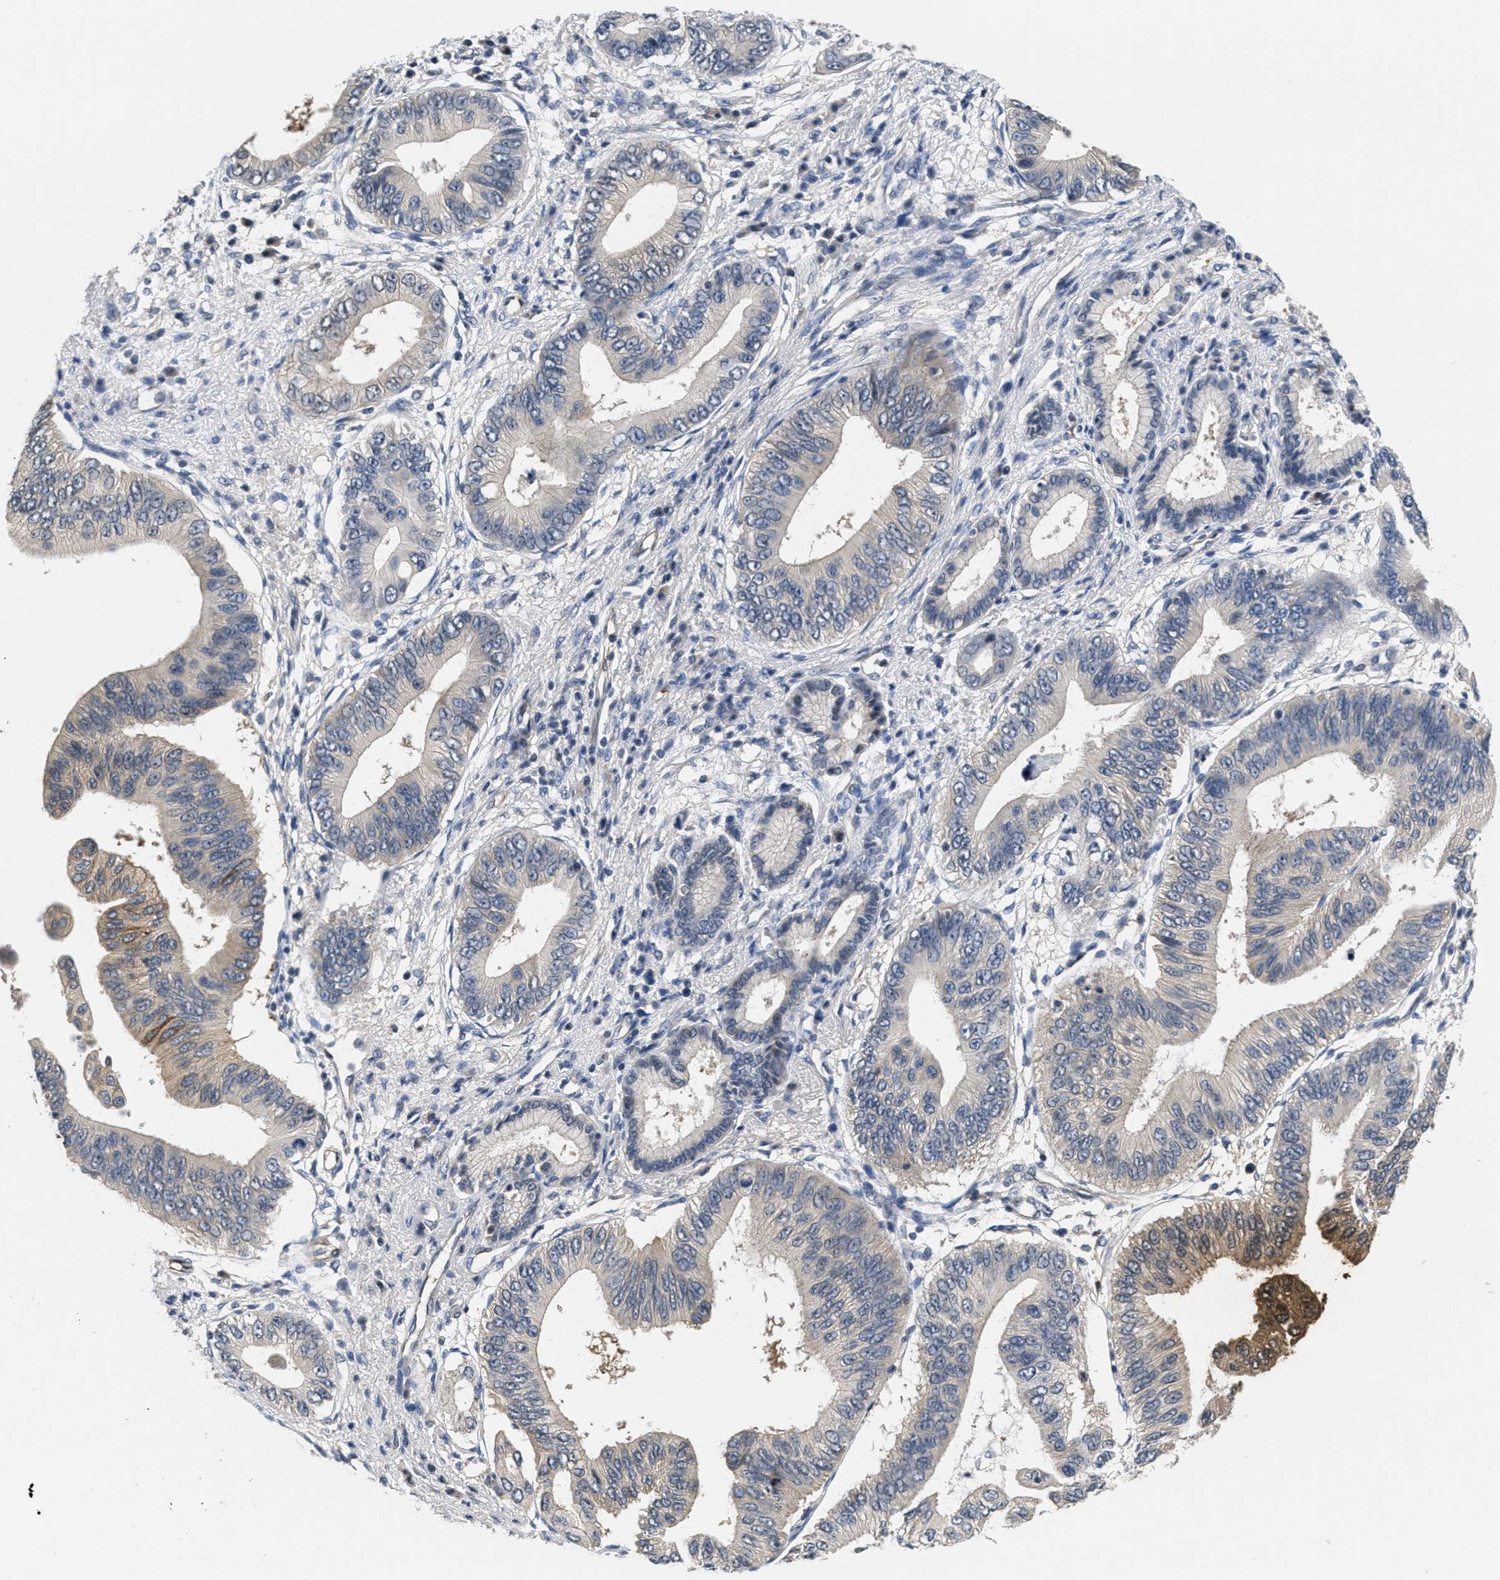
{"staining": {"intensity": "weak", "quantity": "<25%", "location": "cytoplasmic/membranous"}, "tissue": "pancreatic cancer", "cell_type": "Tumor cells", "image_type": "cancer", "snomed": [{"axis": "morphology", "description": "Adenocarcinoma, NOS"}, {"axis": "topography", "description": "Pancreas"}], "caption": "Immunohistochemistry histopathology image of neoplastic tissue: human pancreatic cancer (adenocarcinoma) stained with DAB displays no significant protein staining in tumor cells.", "gene": "ANGPT1", "patient": {"sex": "male", "age": 77}}